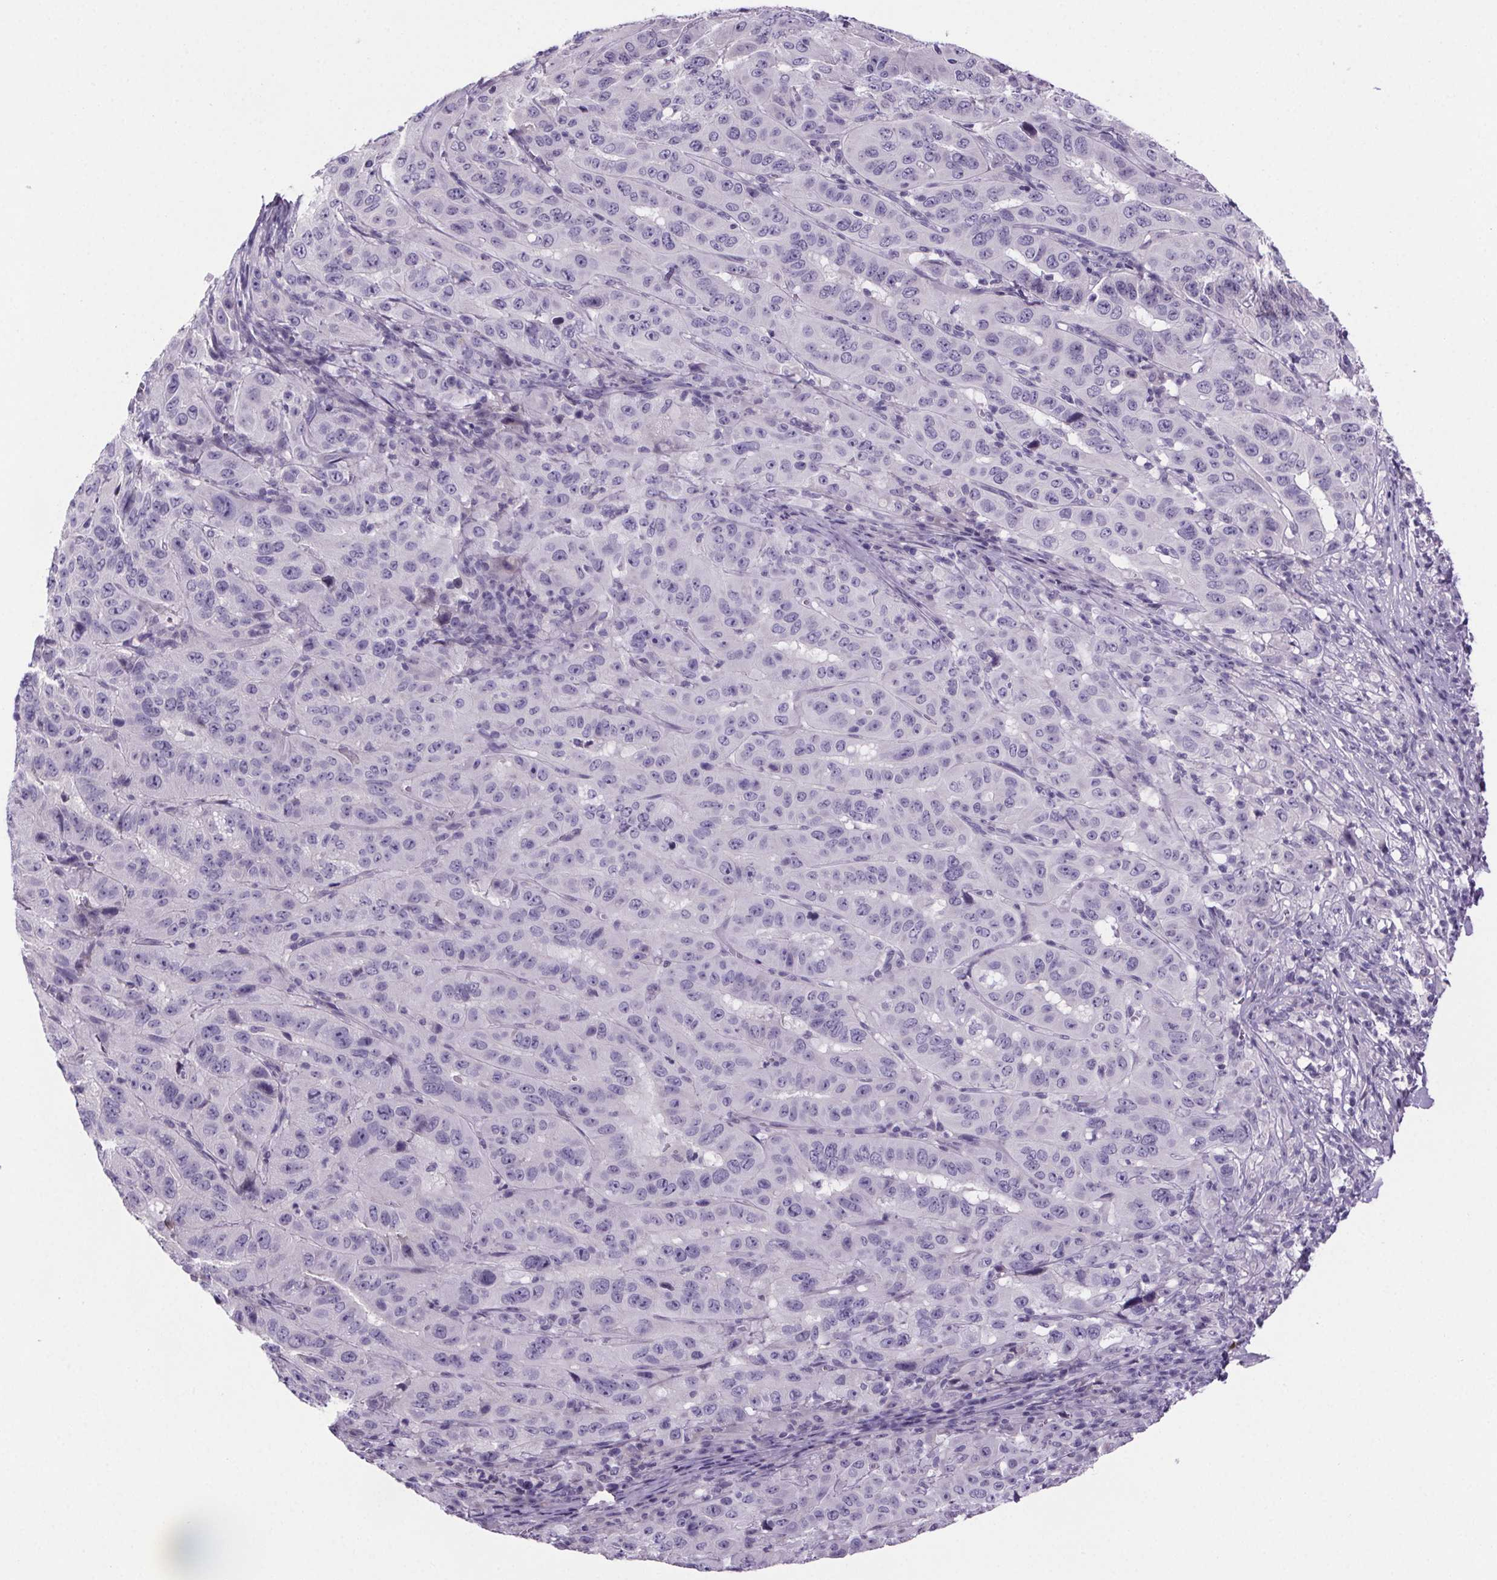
{"staining": {"intensity": "negative", "quantity": "none", "location": "none"}, "tissue": "pancreatic cancer", "cell_type": "Tumor cells", "image_type": "cancer", "snomed": [{"axis": "morphology", "description": "Adenocarcinoma, NOS"}, {"axis": "topography", "description": "Pancreas"}], "caption": "This is a micrograph of IHC staining of pancreatic cancer, which shows no expression in tumor cells.", "gene": "CUBN", "patient": {"sex": "male", "age": 63}}